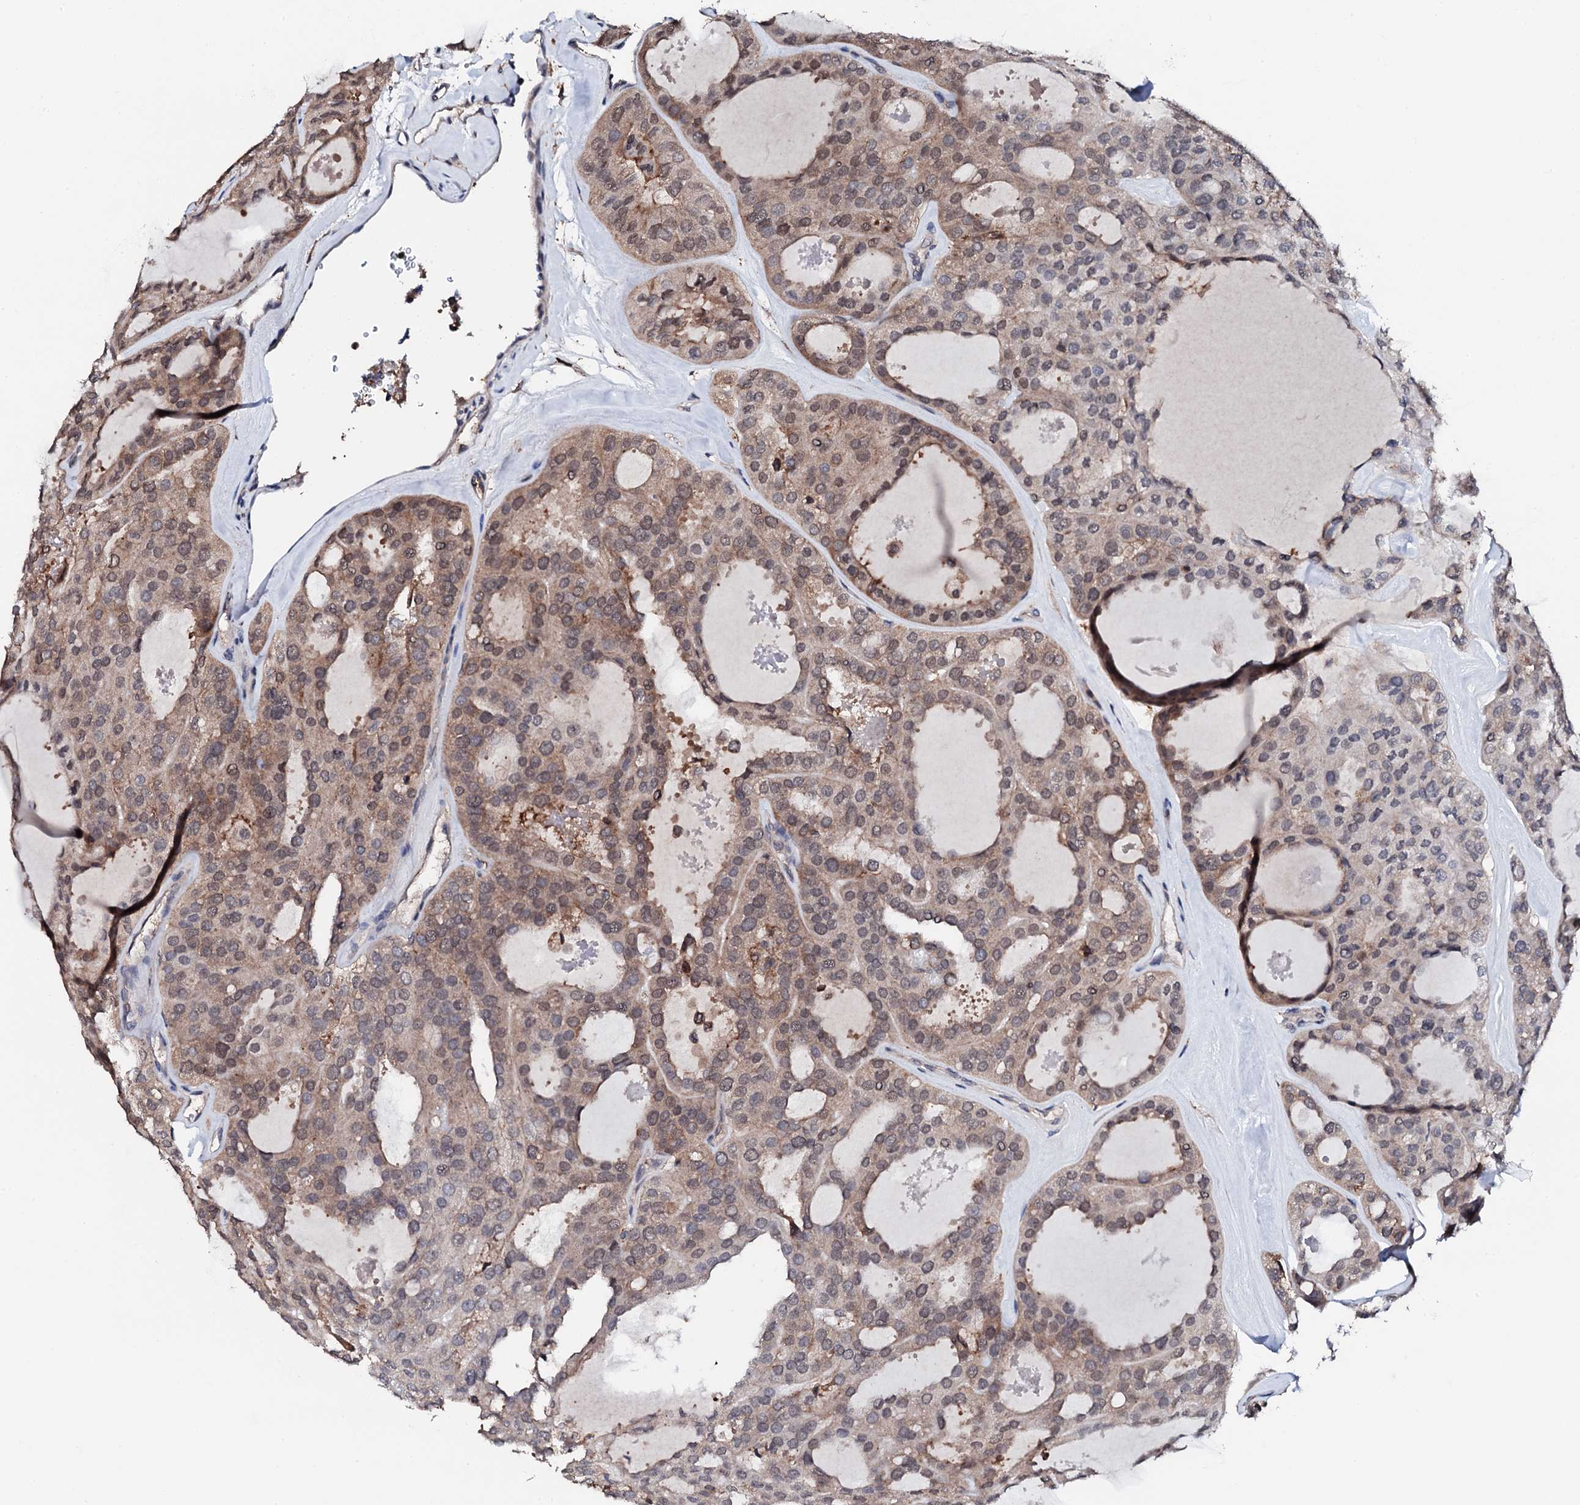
{"staining": {"intensity": "moderate", "quantity": "<25%", "location": "cytoplasmic/membranous,nuclear"}, "tissue": "thyroid cancer", "cell_type": "Tumor cells", "image_type": "cancer", "snomed": [{"axis": "morphology", "description": "Follicular adenoma carcinoma, NOS"}, {"axis": "topography", "description": "Thyroid gland"}], "caption": "A brown stain highlights moderate cytoplasmic/membranous and nuclear positivity of a protein in human thyroid follicular adenoma carcinoma tumor cells.", "gene": "EDC3", "patient": {"sex": "male", "age": 75}}